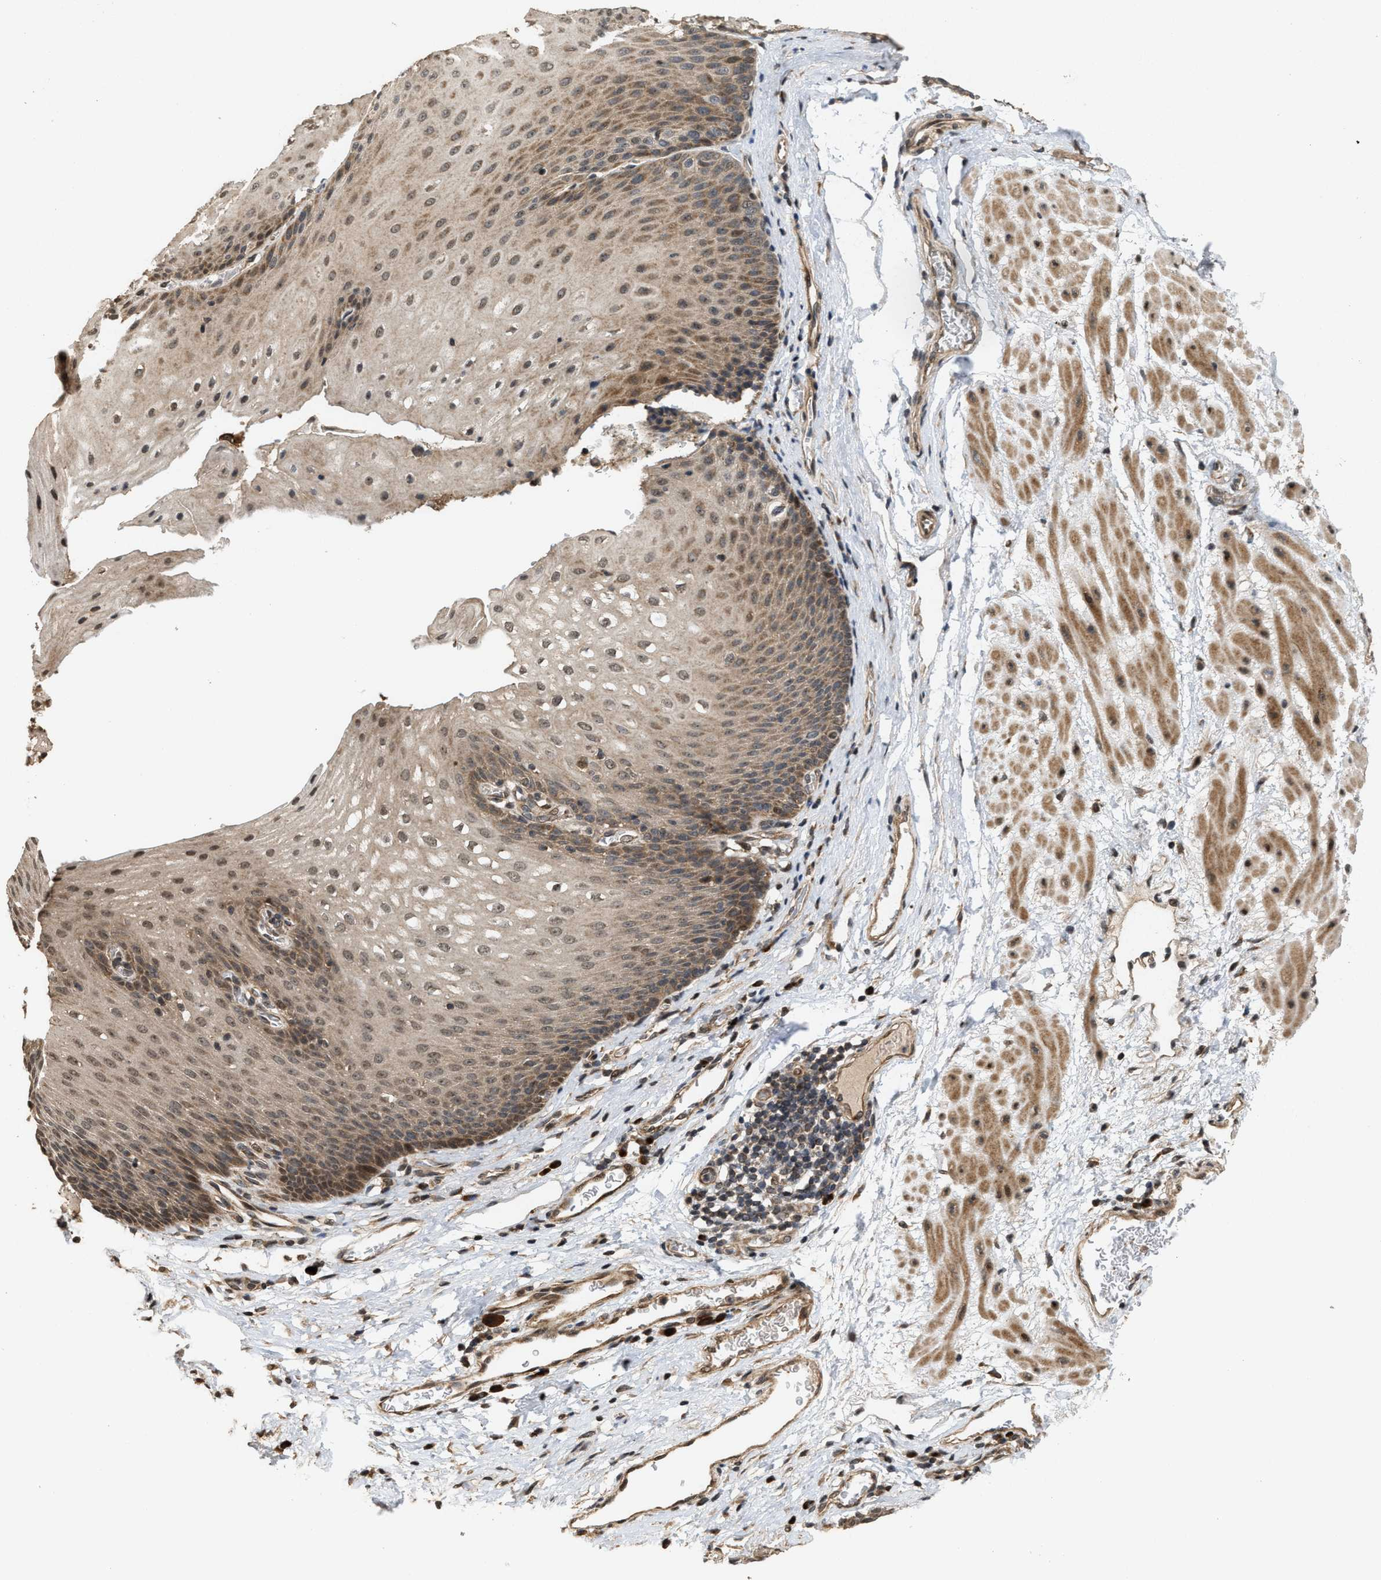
{"staining": {"intensity": "moderate", "quantity": ">75%", "location": "cytoplasmic/membranous,nuclear"}, "tissue": "esophagus", "cell_type": "Squamous epithelial cells", "image_type": "normal", "snomed": [{"axis": "morphology", "description": "Normal tissue, NOS"}, {"axis": "topography", "description": "Esophagus"}], "caption": "Normal esophagus reveals moderate cytoplasmic/membranous,nuclear positivity in approximately >75% of squamous epithelial cells.", "gene": "ELP2", "patient": {"sex": "male", "age": 48}}